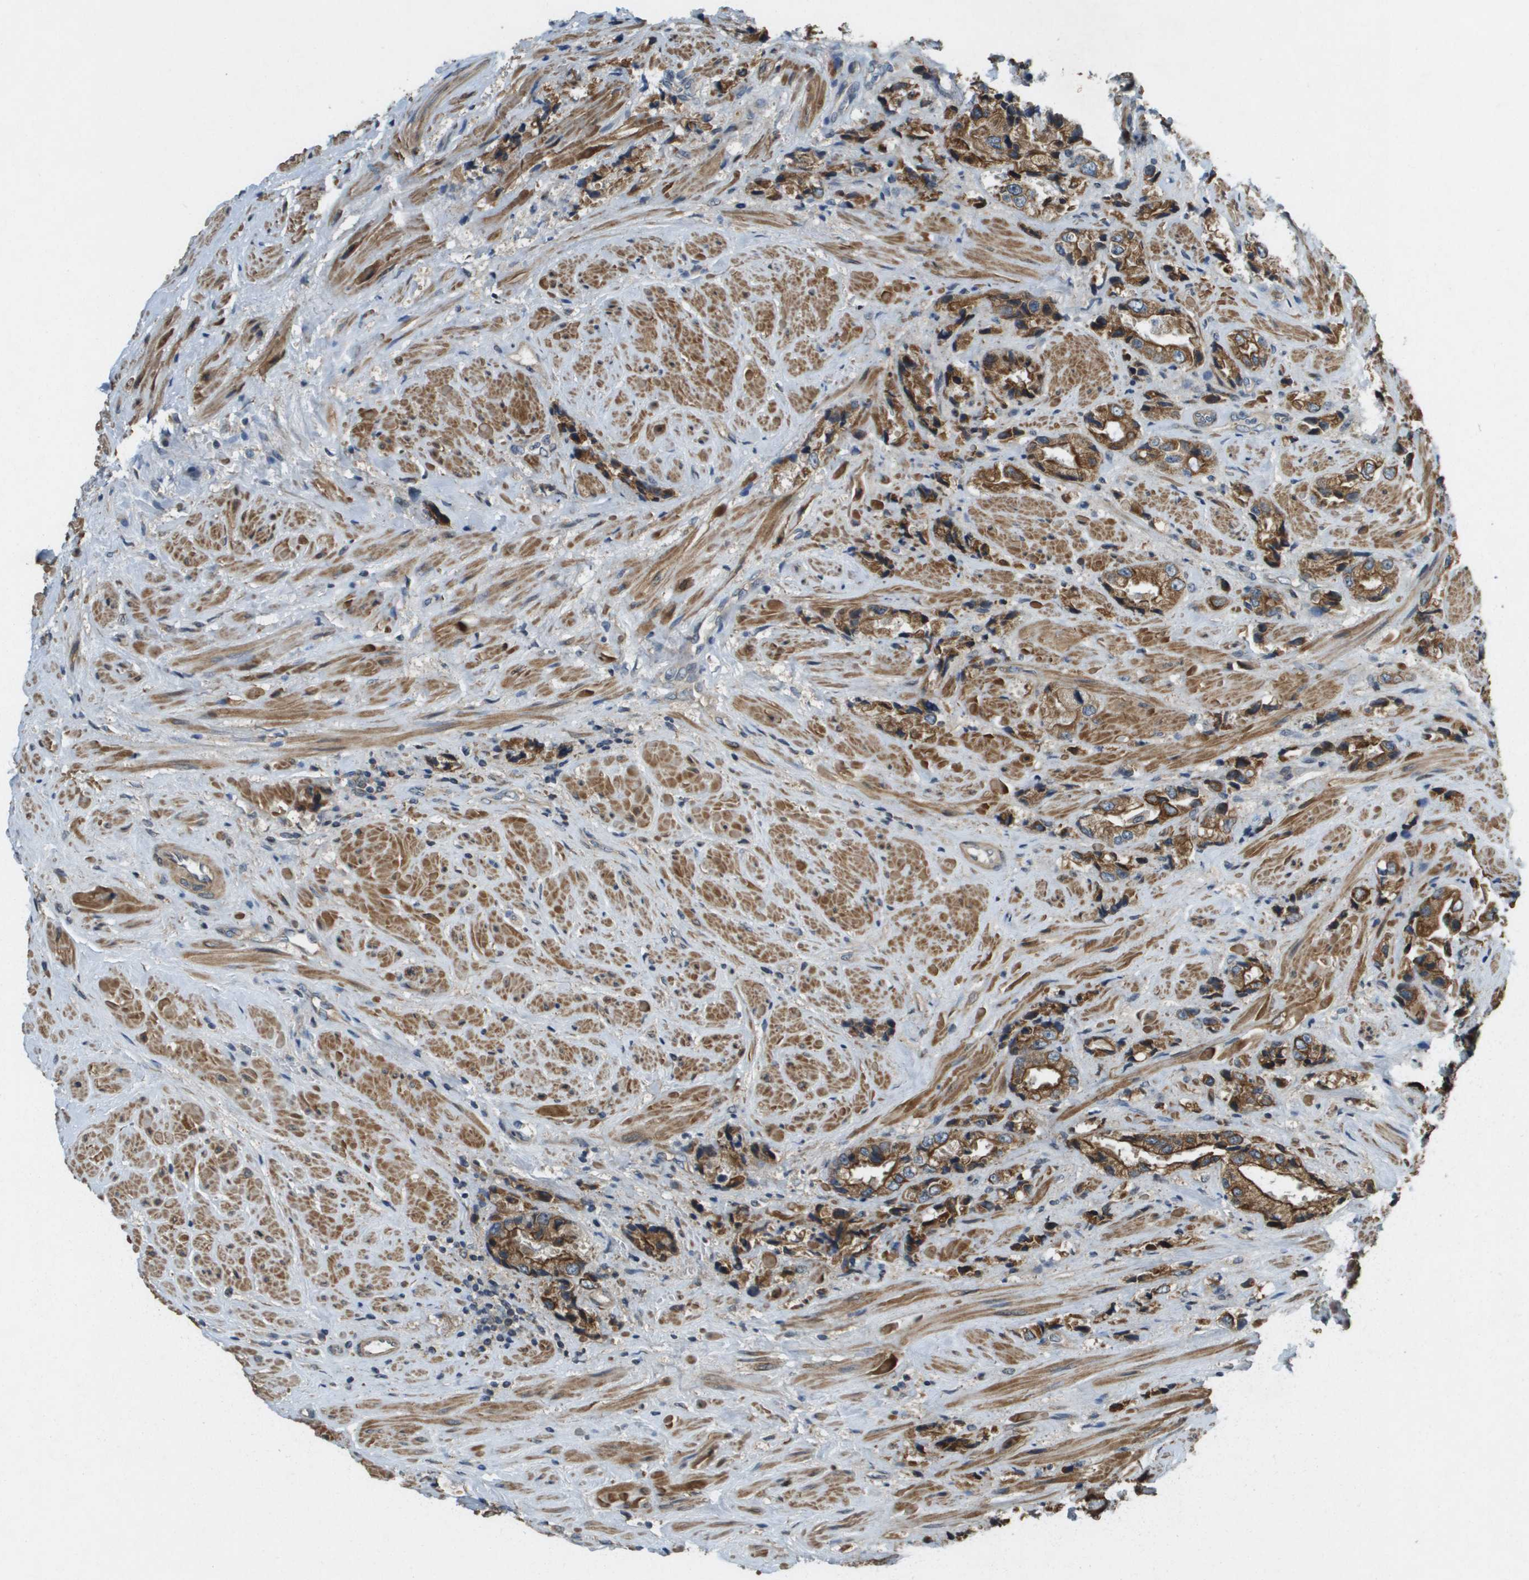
{"staining": {"intensity": "moderate", "quantity": ">75%", "location": "cytoplasmic/membranous"}, "tissue": "prostate cancer", "cell_type": "Tumor cells", "image_type": "cancer", "snomed": [{"axis": "morphology", "description": "Adenocarcinoma, High grade"}, {"axis": "topography", "description": "Prostate"}], "caption": "The immunohistochemical stain labels moderate cytoplasmic/membranous positivity in tumor cells of high-grade adenocarcinoma (prostate) tissue.", "gene": "CDKN2C", "patient": {"sex": "male", "age": 61}}